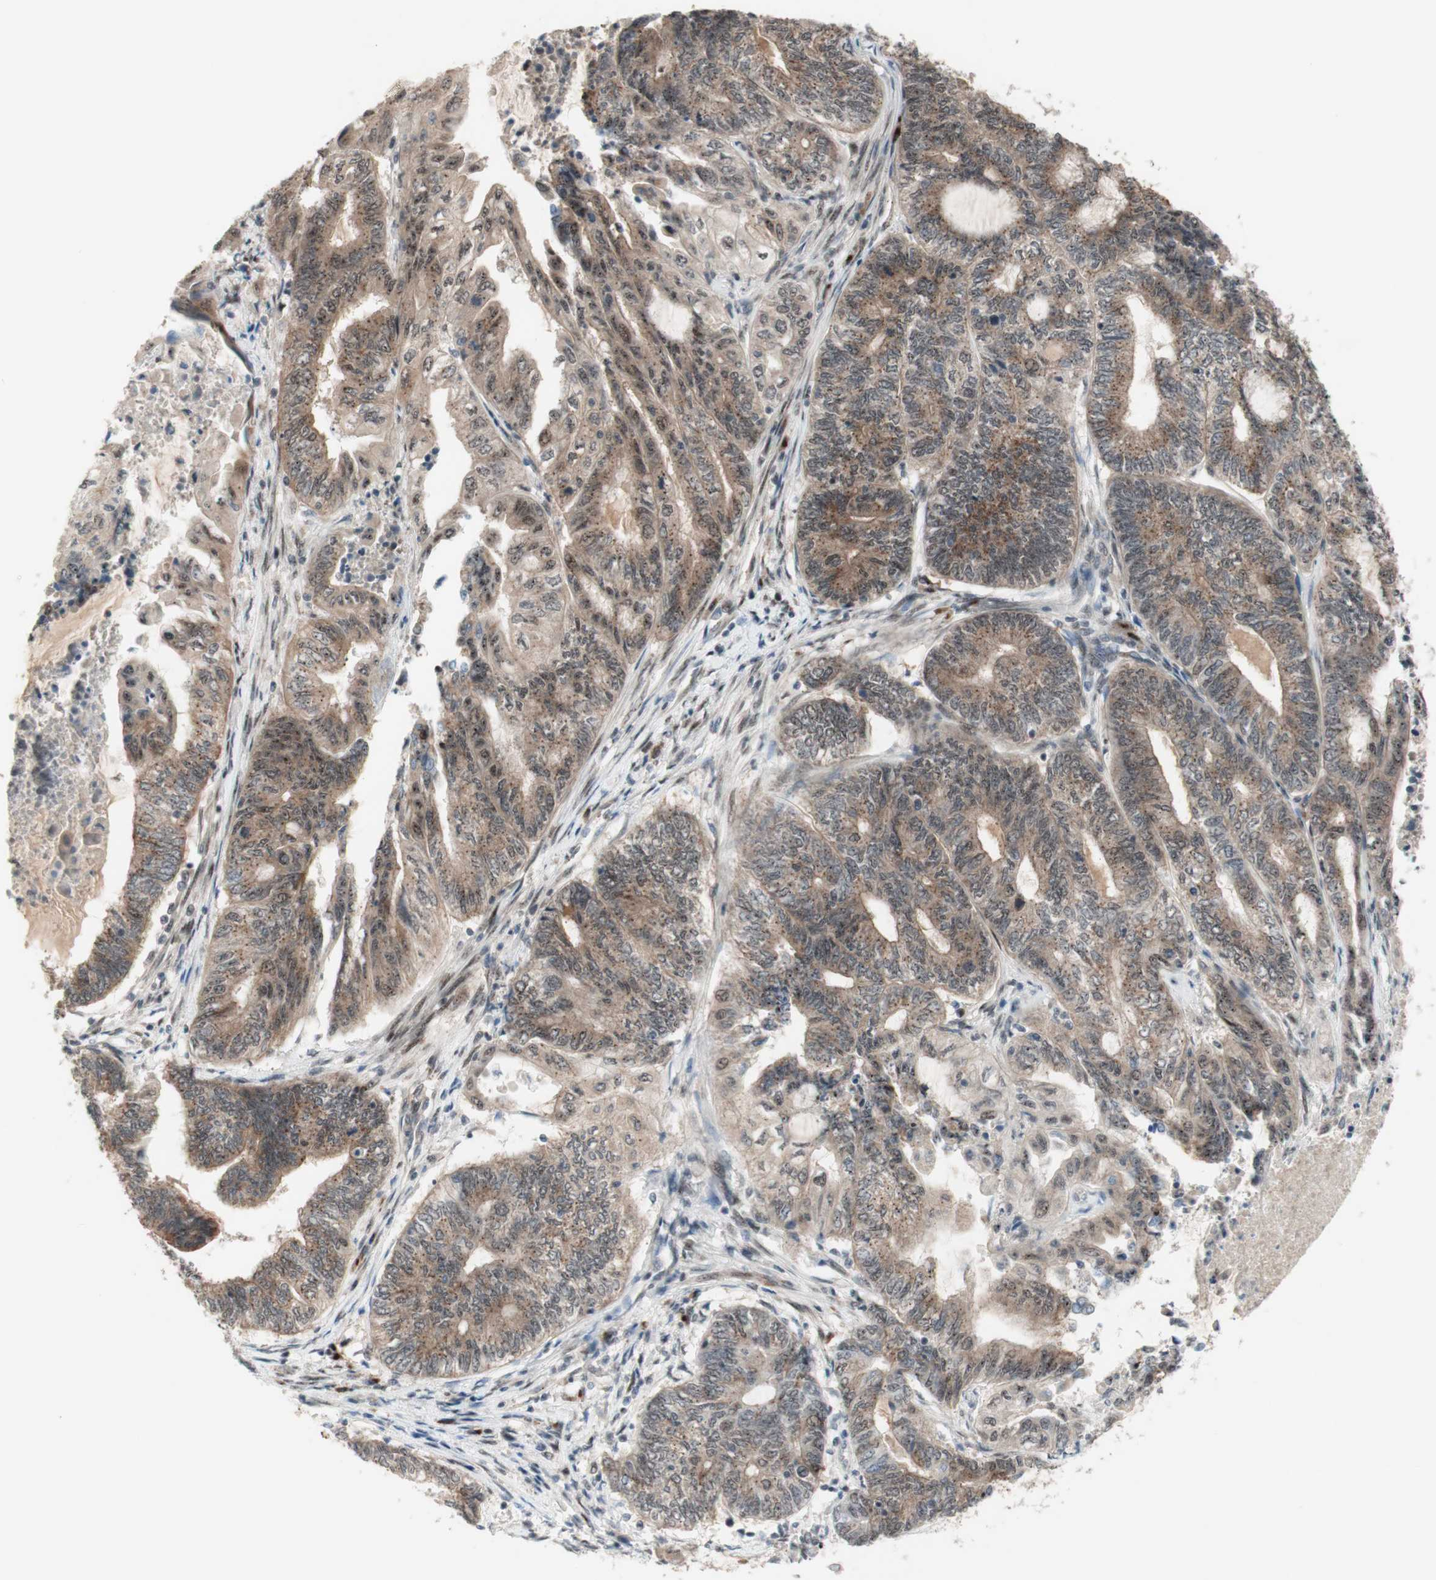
{"staining": {"intensity": "weak", "quantity": ">75%", "location": "cytoplasmic/membranous"}, "tissue": "endometrial cancer", "cell_type": "Tumor cells", "image_type": "cancer", "snomed": [{"axis": "morphology", "description": "Adenocarcinoma, NOS"}, {"axis": "topography", "description": "Uterus"}, {"axis": "topography", "description": "Endometrium"}], "caption": "Human adenocarcinoma (endometrial) stained with a brown dye shows weak cytoplasmic/membranous positive staining in about >75% of tumor cells.", "gene": "CYLD", "patient": {"sex": "female", "age": 70}}